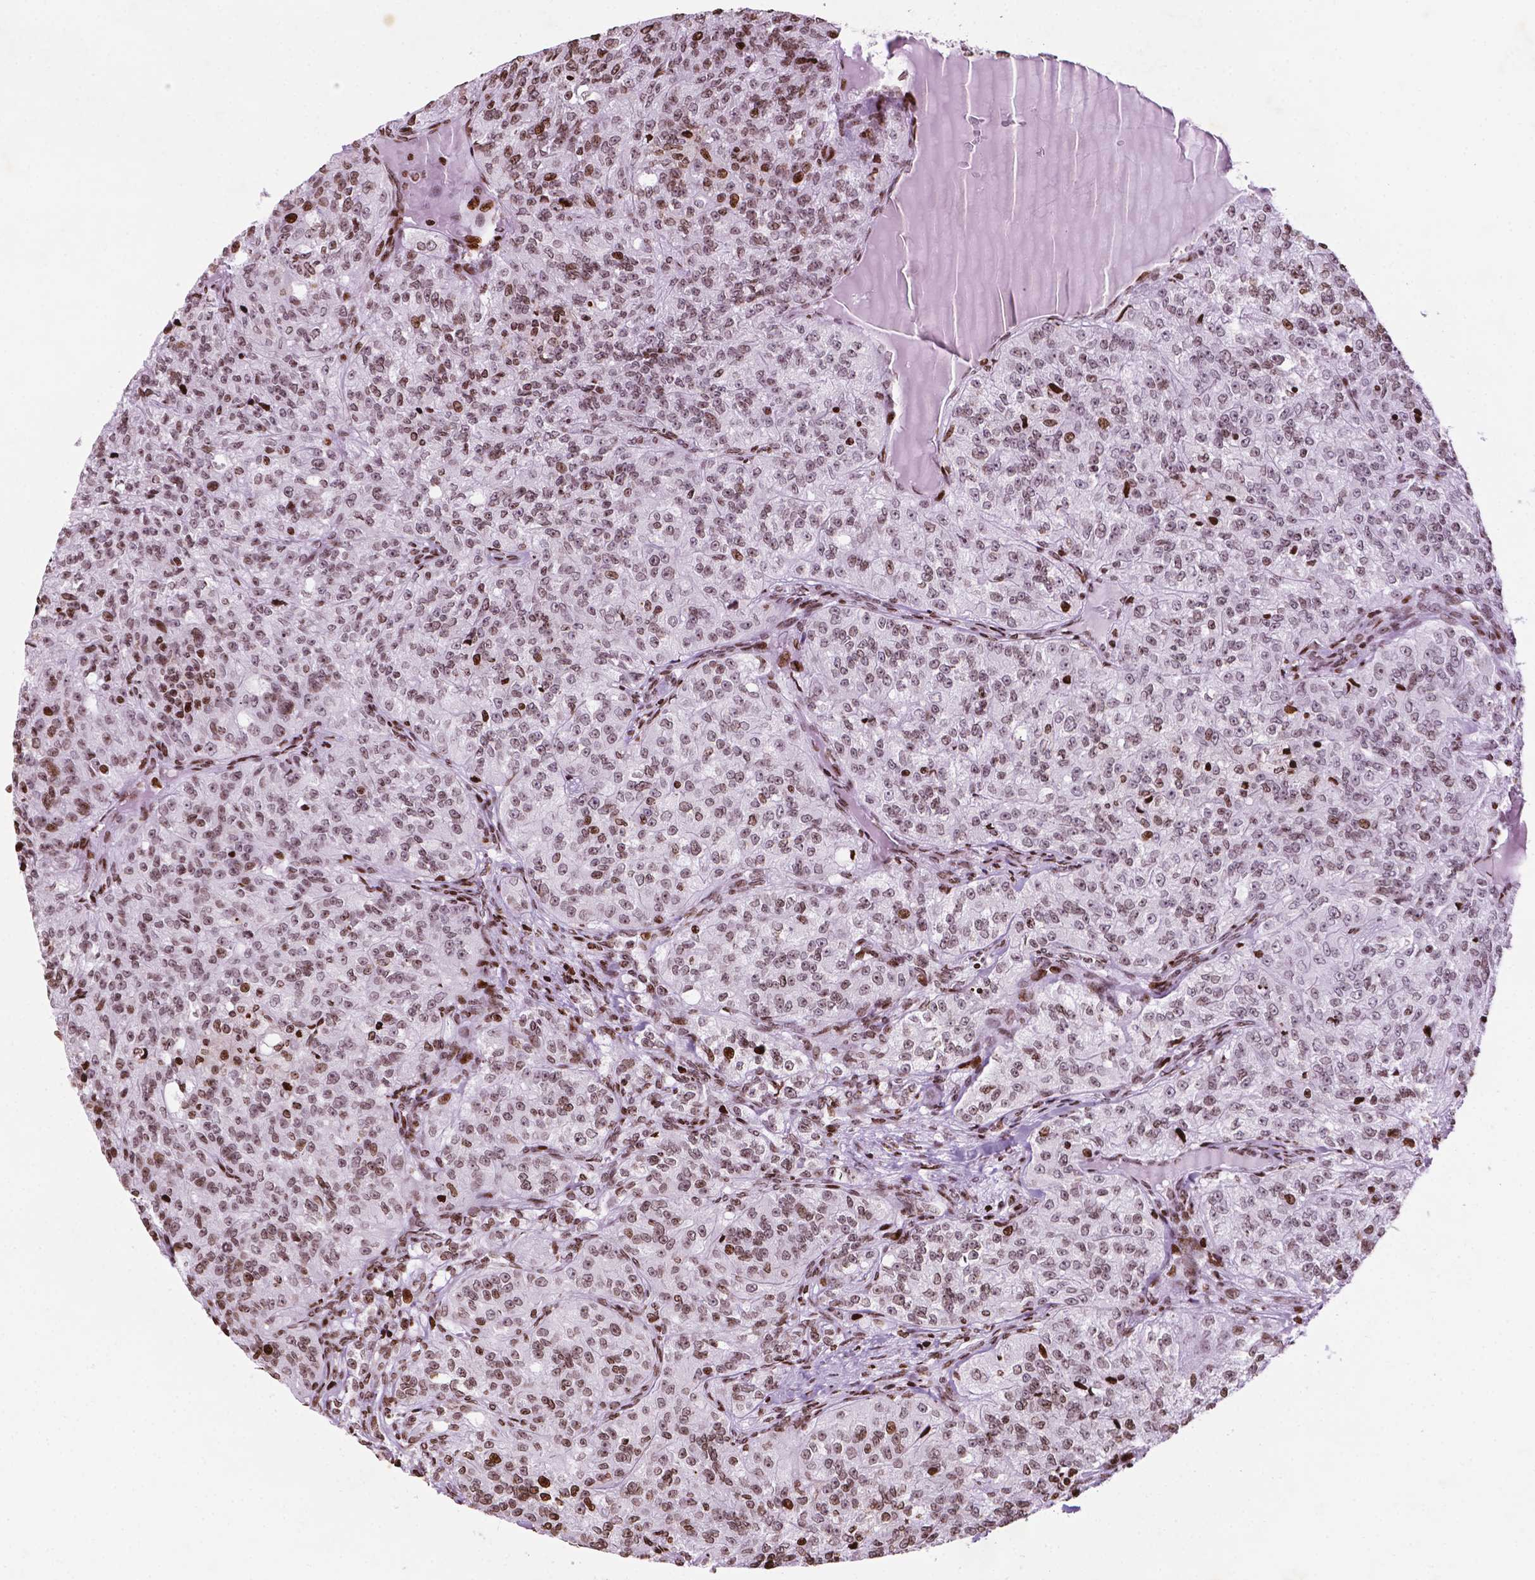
{"staining": {"intensity": "moderate", "quantity": ">75%", "location": "nuclear"}, "tissue": "renal cancer", "cell_type": "Tumor cells", "image_type": "cancer", "snomed": [{"axis": "morphology", "description": "Adenocarcinoma, NOS"}, {"axis": "topography", "description": "Kidney"}], "caption": "Renal adenocarcinoma stained for a protein demonstrates moderate nuclear positivity in tumor cells.", "gene": "TMEM250", "patient": {"sex": "female", "age": 63}}